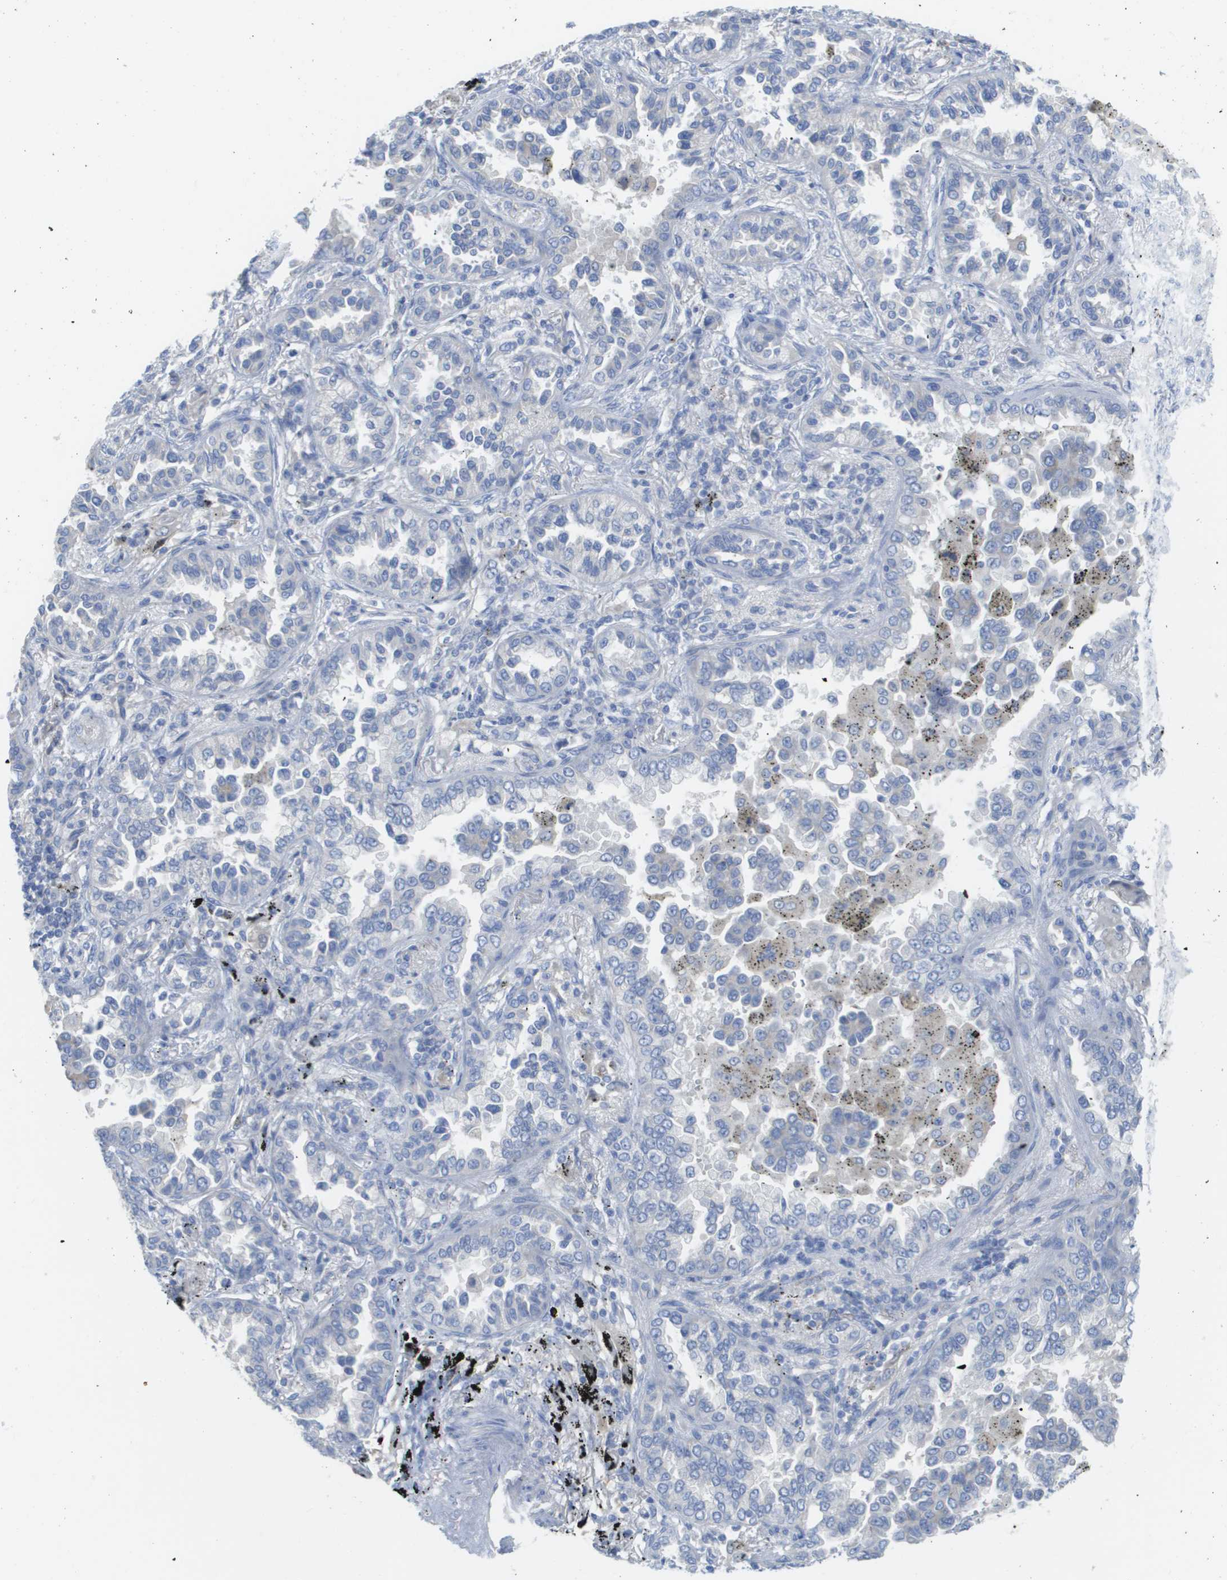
{"staining": {"intensity": "negative", "quantity": "none", "location": "none"}, "tissue": "lung cancer", "cell_type": "Tumor cells", "image_type": "cancer", "snomed": [{"axis": "morphology", "description": "Normal tissue, NOS"}, {"axis": "morphology", "description": "Adenocarcinoma, NOS"}, {"axis": "topography", "description": "Lung"}], "caption": "This micrograph is of lung cancer (adenocarcinoma) stained with immunohistochemistry (IHC) to label a protein in brown with the nuclei are counter-stained blue. There is no staining in tumor cells. (Immunohistochemistry, brightfield microscopy, high magnification).", "gene": "MYL3", "patient": {"sex": "male", "age": 59}}